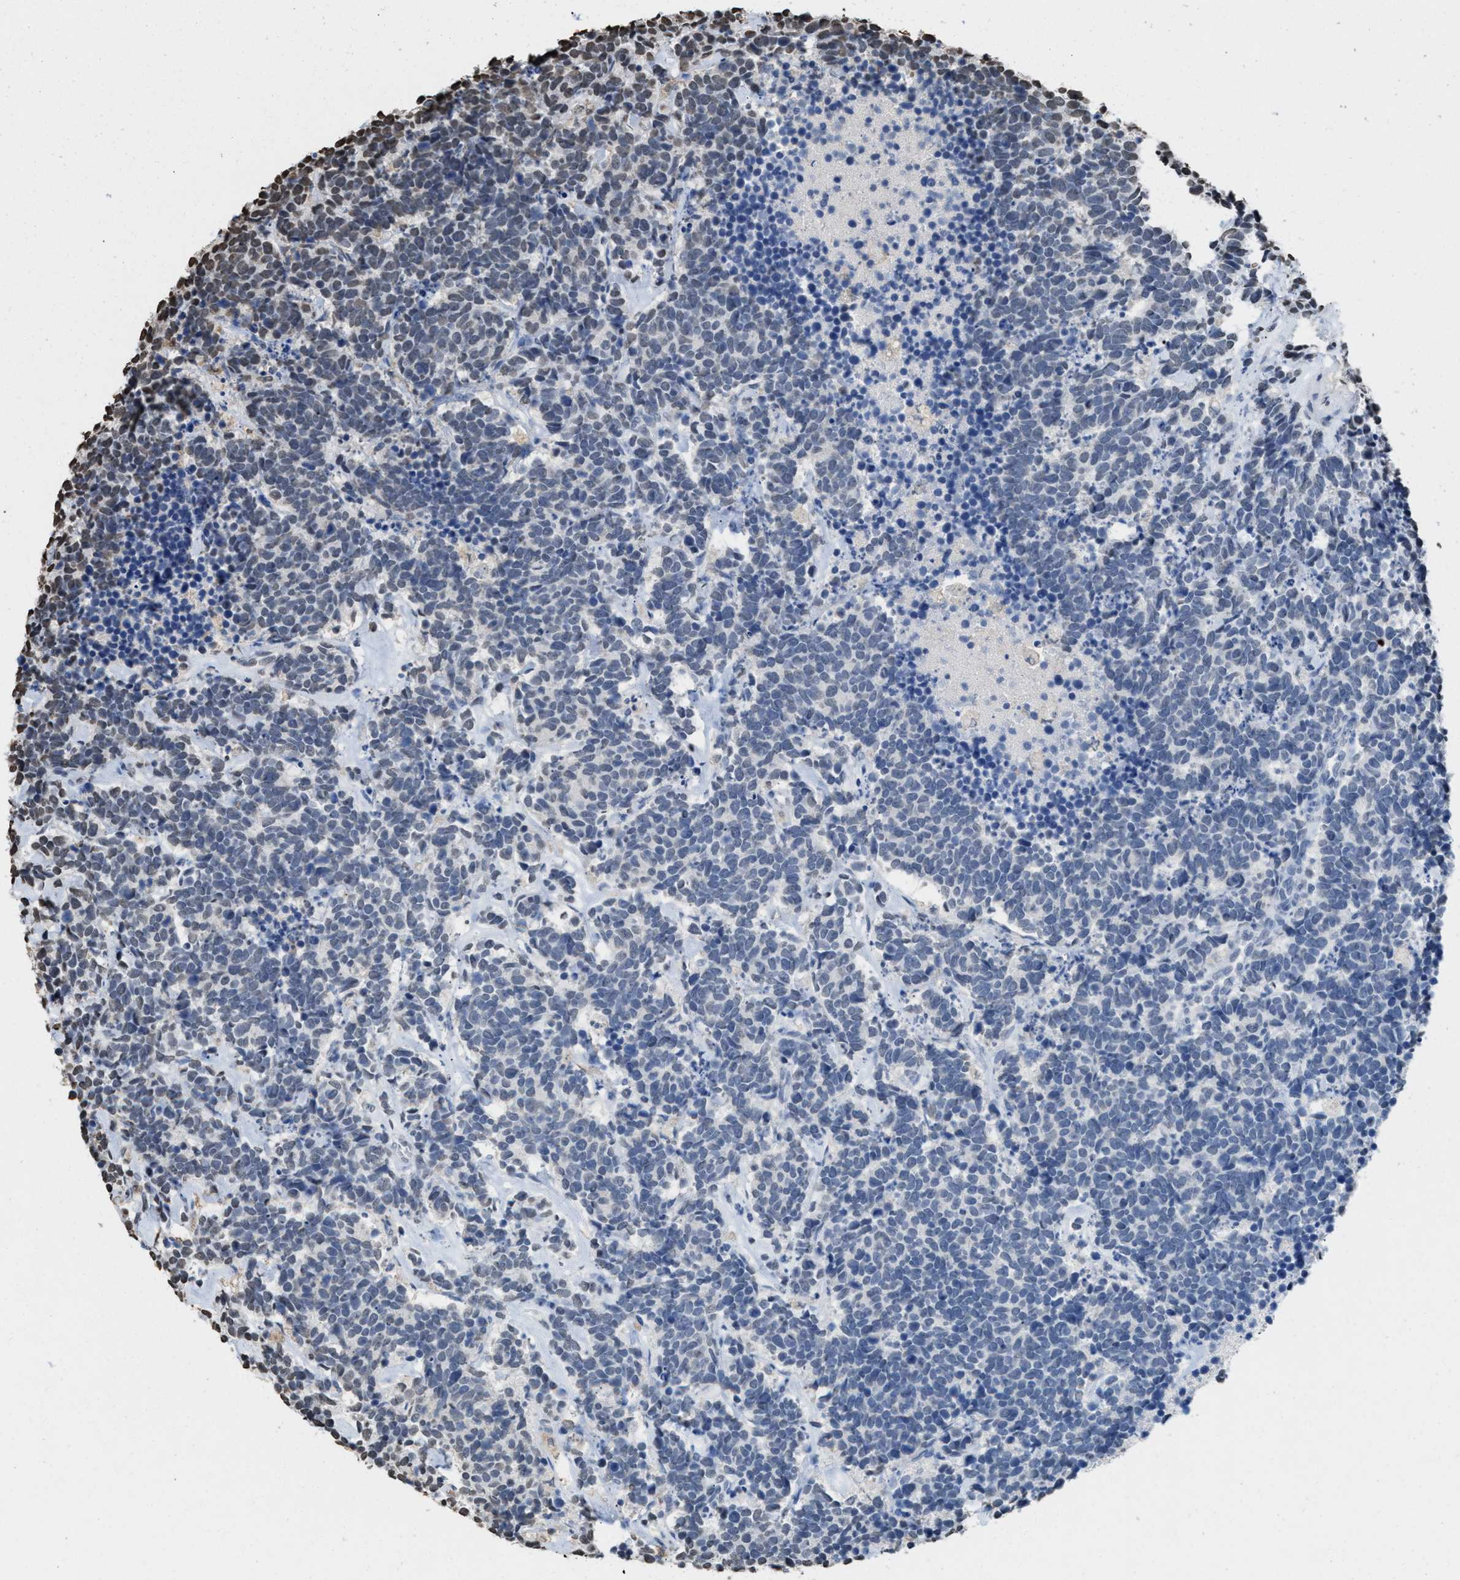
{"staining": {"intensity": "negative", "quantity": "none", "location": "none"}, "tissue": "carcinoid", "cell_type": "Tumor cells", "image_type": "cancer", "snomed": [{"axis": "morphology", "description": "Carcinoma, NOS"}, {"axis": "morphology", "description": "Carcinoid, malignant, NOS"}, {"axis": "topography", "description": "Urinary bladder"}], "caption": "IHC photomicrograph of neoplastic tissue: human malignant carcinoid stained with DAB (3,3'-diaminobenzidine) demonstrates no significant protein positivity in tumor cells.", "gene": "NUP88", "patient": {"sex": "male", "age": 57}}